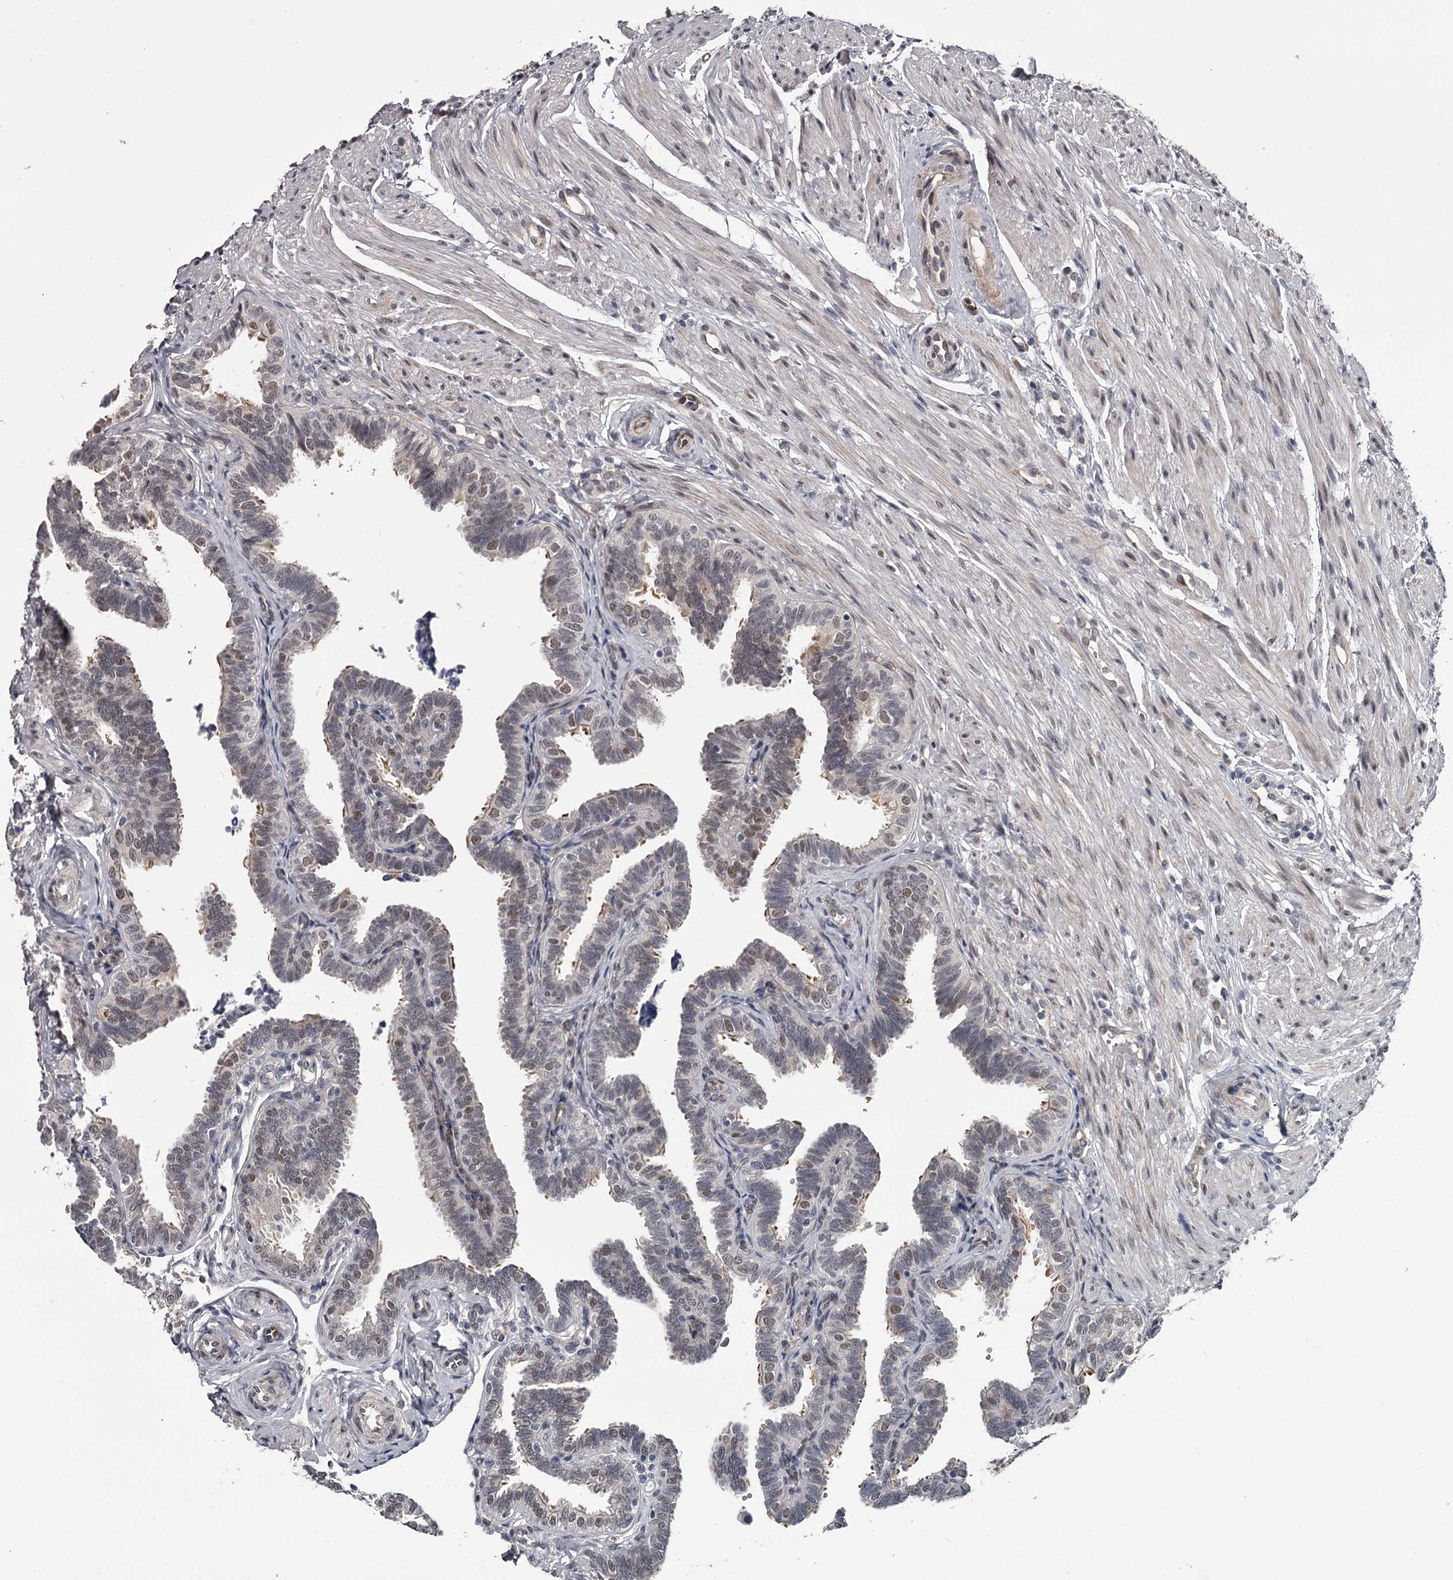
{"staining": {"intensity": "weak", "quantity": ">75%", "location": "nuclear"}, "tissue": "fallopian tube", "cell_type": "Glandular cells", "image_type": "normal", "snomed": [{"axis": "morphology", "description": "Normal tissue, NOS"}, {"axis": "topography", "description": "Fallopian tube"}], "caption": "Immunohistochemical staining of normal human fallopian tube reveals weak nuclear protein positivity in approximately >75% of glandular cells. The protein is shown in brown color, while the nuclei are stained blue.", "gene": "PRPF40B", "patient": {"sex": "female", "age": 39}}